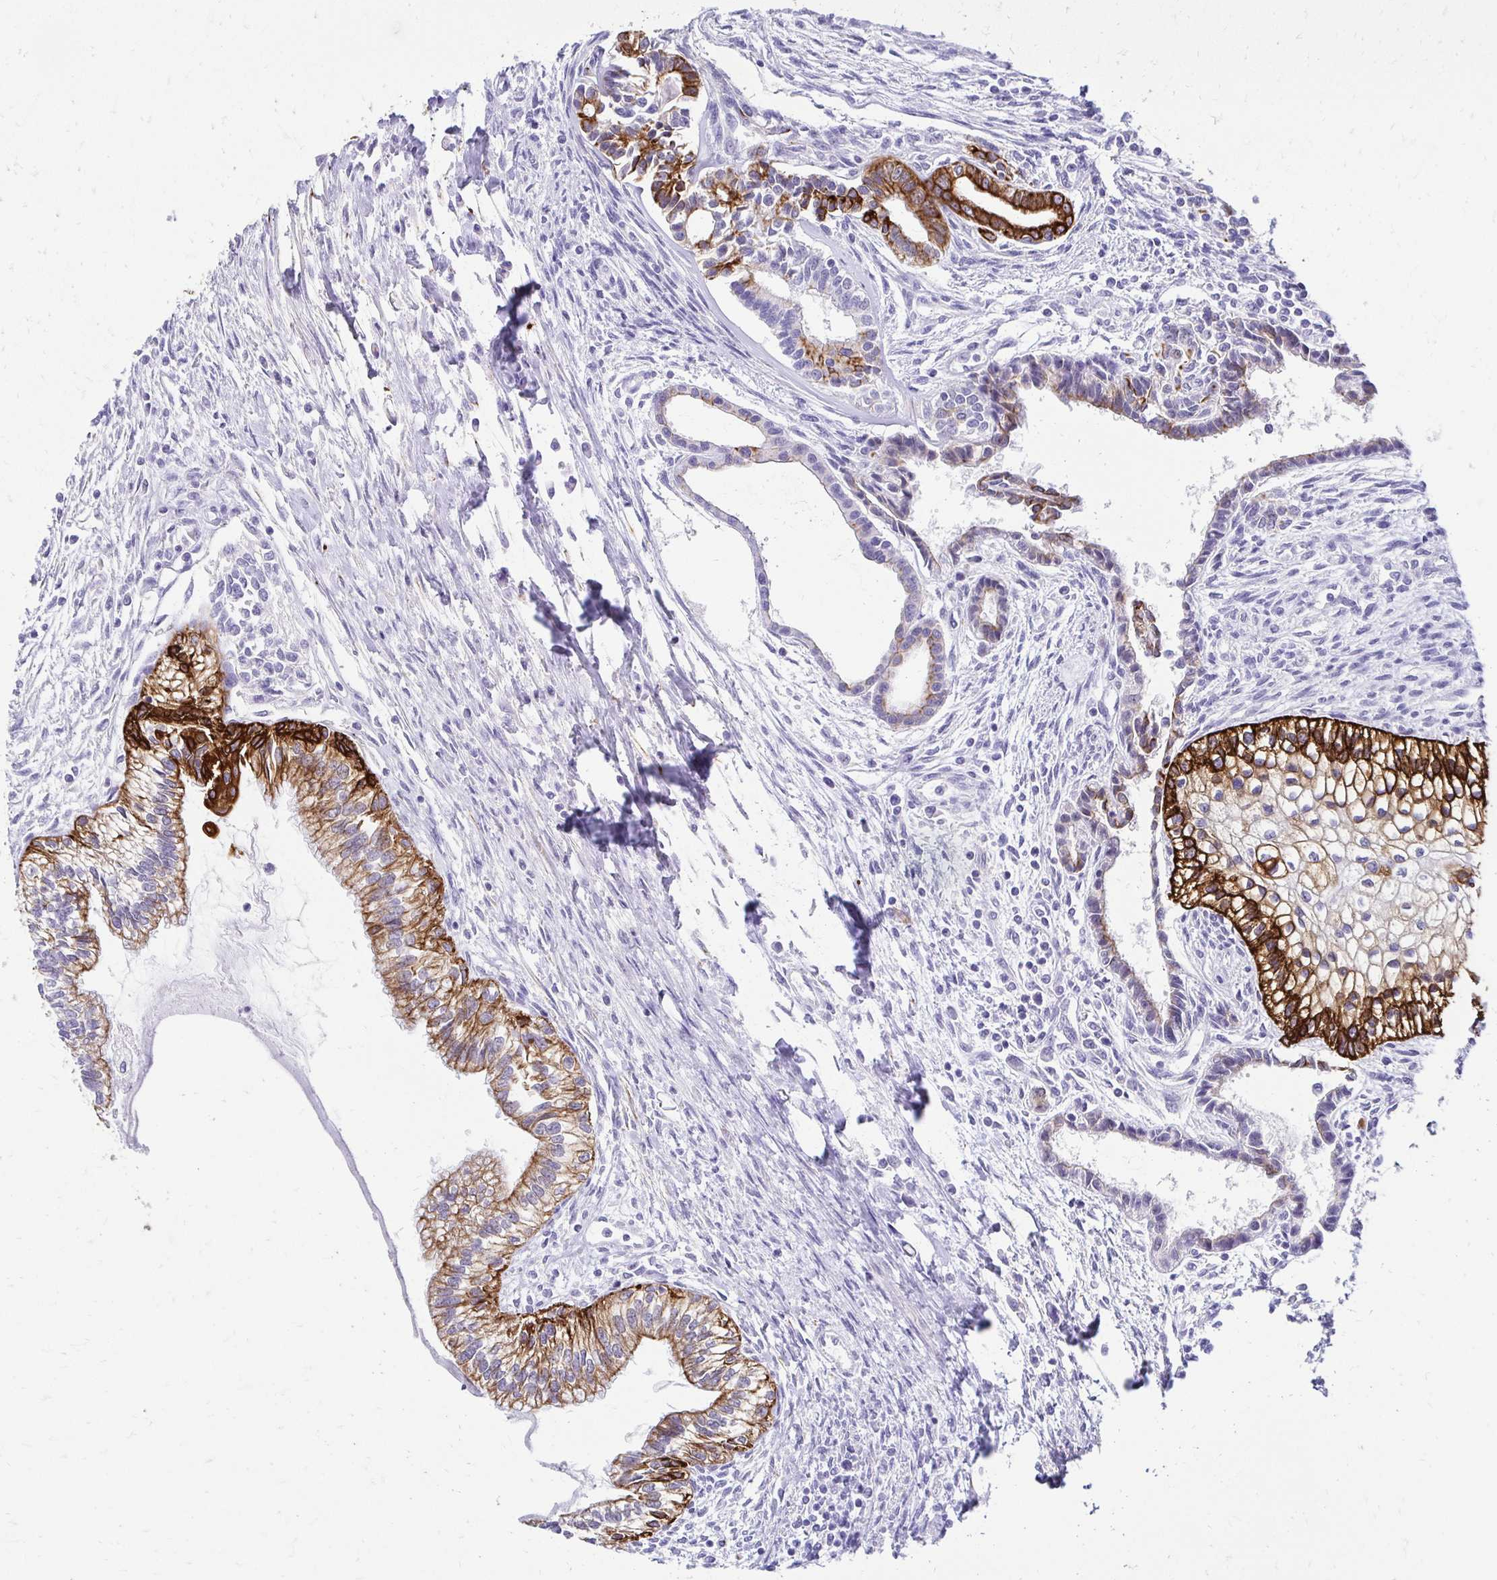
{"staining": {"intensity": "strong", "quantity": "25%-75%", "location": "cytoplasmic/membranous"}, "tissue": "testis cancer", "cell_type": "Tumor cells", "image_type": "cancer", "snomed": [{"axis": "morphology", "description": "Carcinoma, Embryonal, NOS"}, {"axis": "topography", "description": "Testis"}], "caption": "Human testis embryonal carcinoma stained for a protein (brown) displays strong cytoplasmic/membranous positive expression in about 25%-75% of tumor cells.", "gene": "C1QTNF2", "patient": {"sex": "male", "age": 37}}